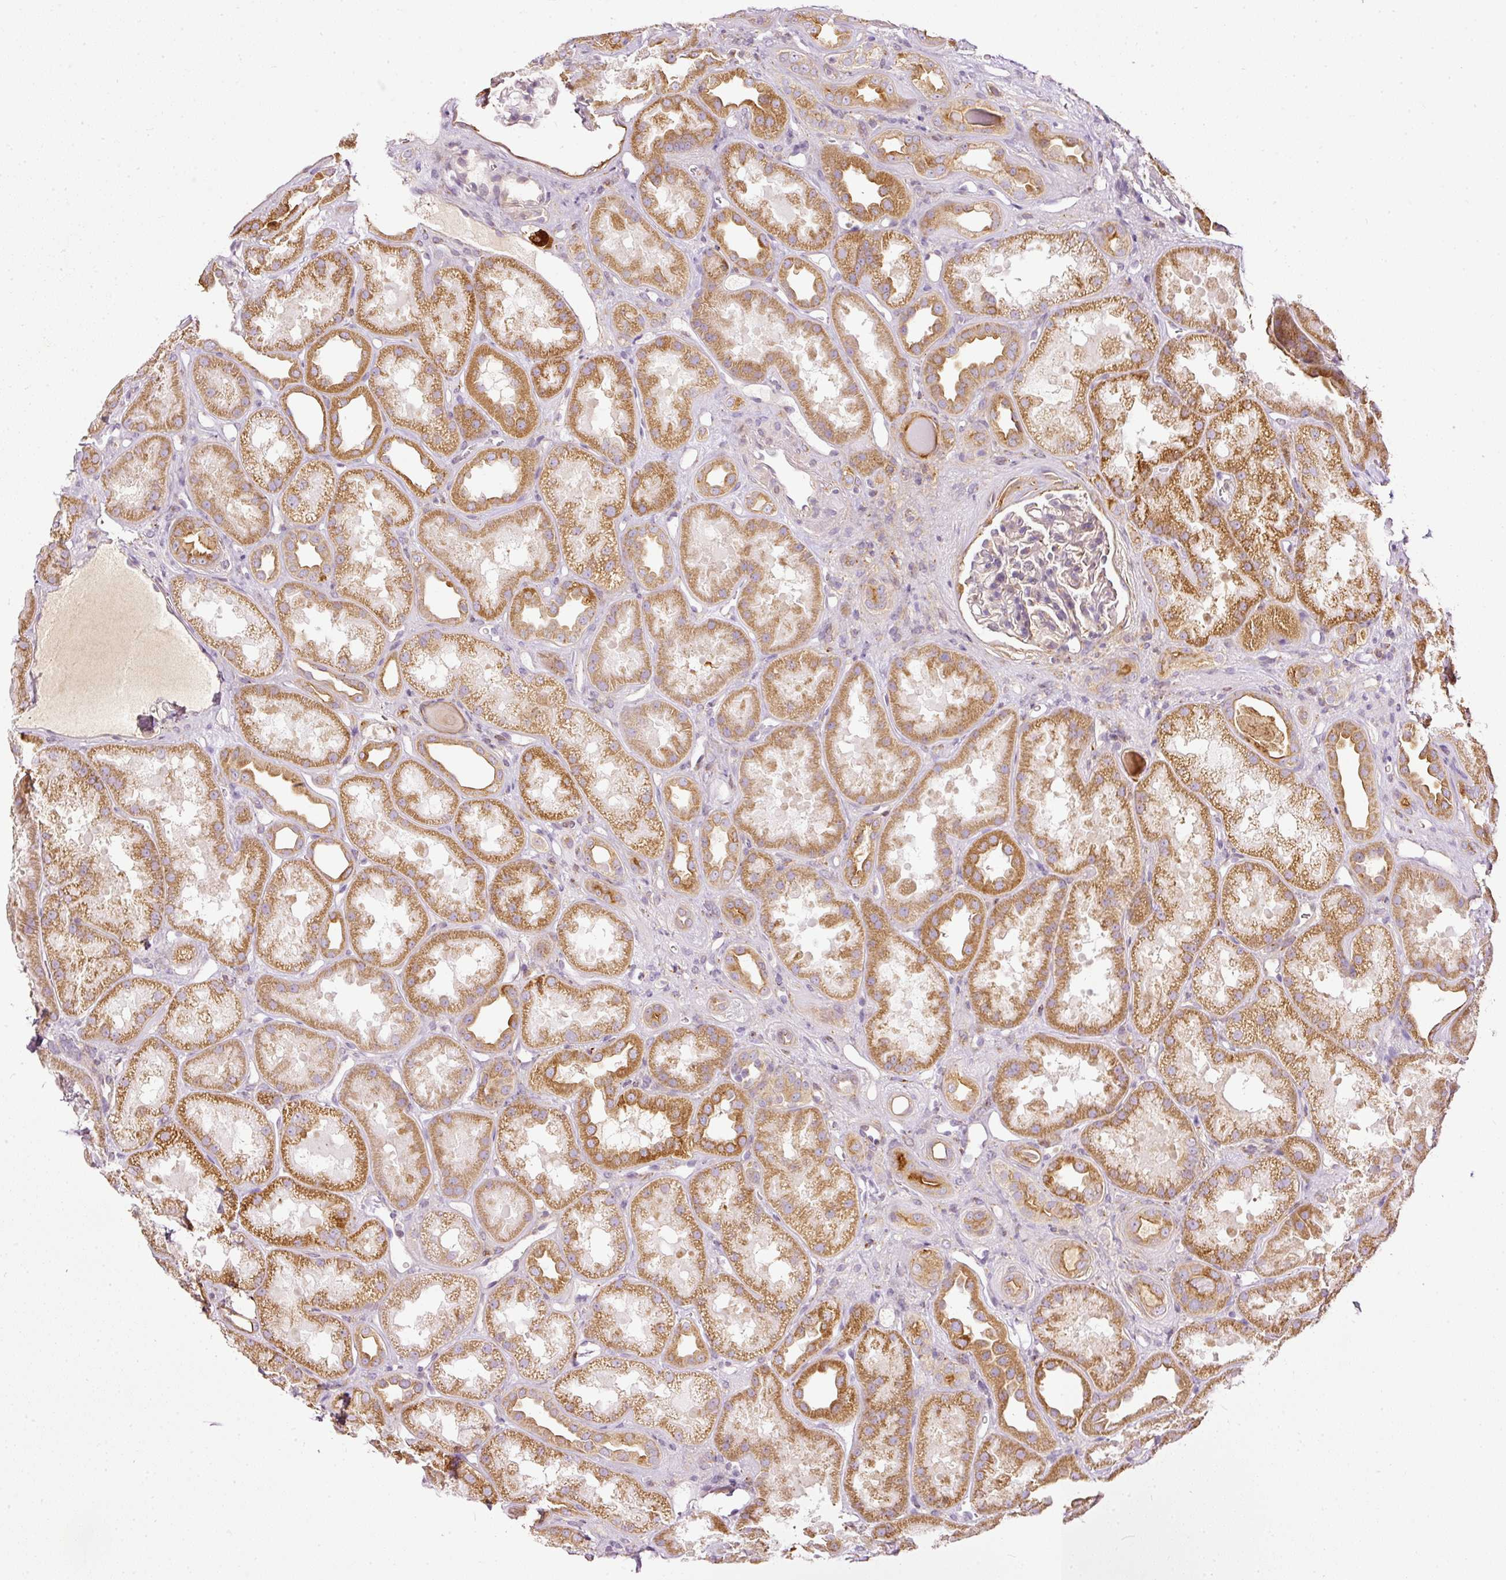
{"staining": {"intensity": "negative", "quantity": "none", "location": "none"}, "tissue": "kidney", "cell_type": "Cells in glomeruli", "image_type": "normal", "snomed": [{"axis": "morphology", "description": "Normal tissue, NOS"}, {"axis": "topography", "description": "Kidney"}], "caption": "This photomicrograph is of unremarkable kidney stained with immunohistochemistry (IHC) to label a protein in brown with the nuclei are counter-stained blue. There is no expression in cells in glomeruli.", "gene": "PAQR9", "patient": {"sex": "male", "age": 61}}